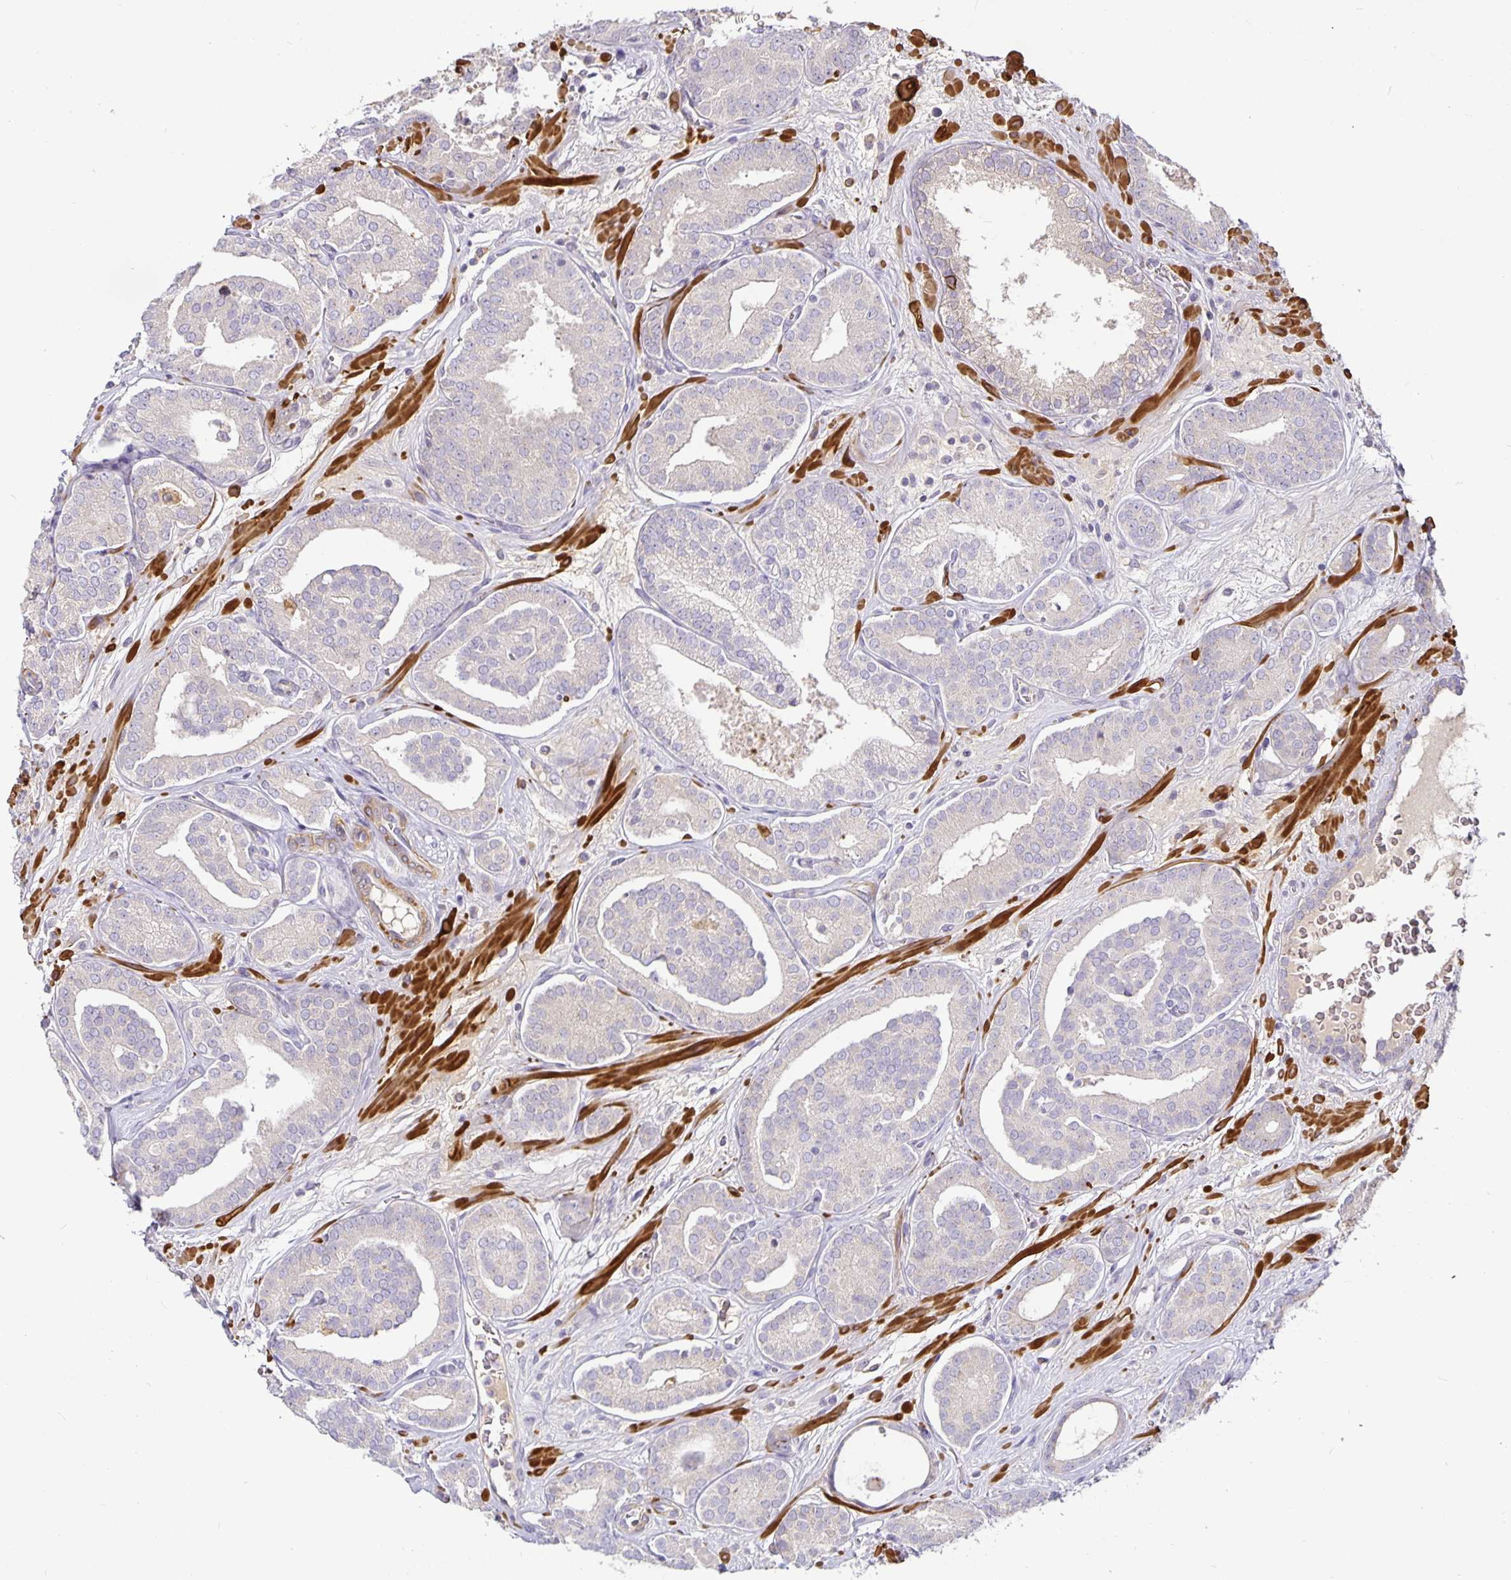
{"staining": {"intensity": "negative", "quantity": "none", "location": "none"}, "tissue": "prostate cancer", "cell_type": "Tumor cells", "image_type": "cancer", "snomed": [{"axis": "morphology", "description": "Adenocarcinoma, High grade"}, {"axis": "topography", "description": "Prostate"}], "caption": "This is an immunohistochemistry (IHC) image of human prostate cancer. There is no staining in tumor cells.", "gene": "CA12", "patient": {"sex": "male", "age": 66}}